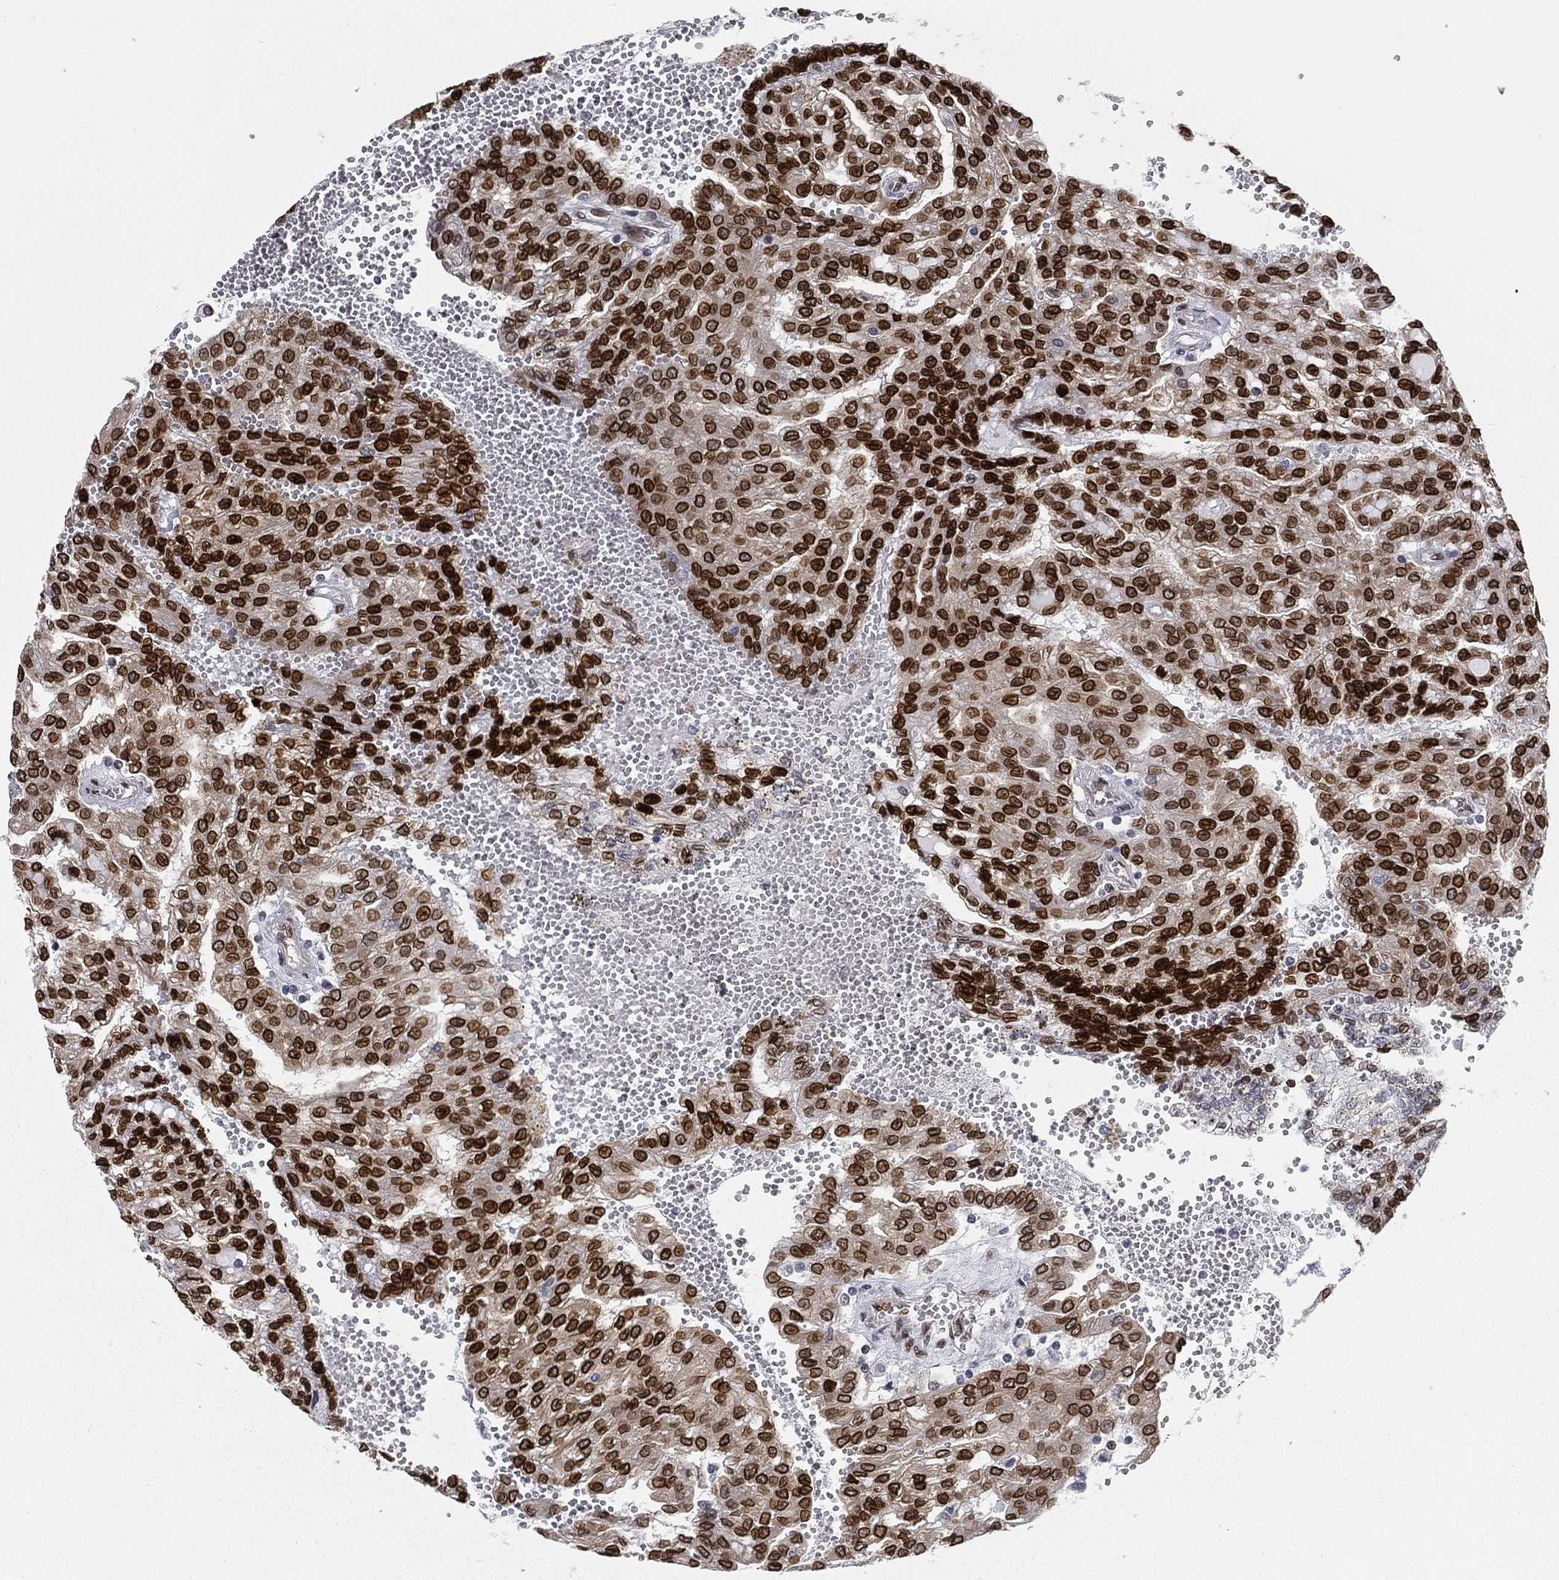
{"staining": {"intensity": "strong", "quantity": ">75%", "location": "nuclear"}, "tissue": "renal cancer", "cell_type": "Tumor cells", "image_type": "cancer", "snomed": [{"axis": "morphology", "description": "Adenocarcinoma, NOS"}, {"axis": "topography", "description": "Kidney"}], "caption": "An immunohistochemistry micrograph of neoplastic tissue is shown. Protein staining in brown highlights strong nuclear positivity in adenocarcinoma (renal) within tumor cells.", "gene": "LMNB1", "patient": {"sex": "male", "age": 63}}